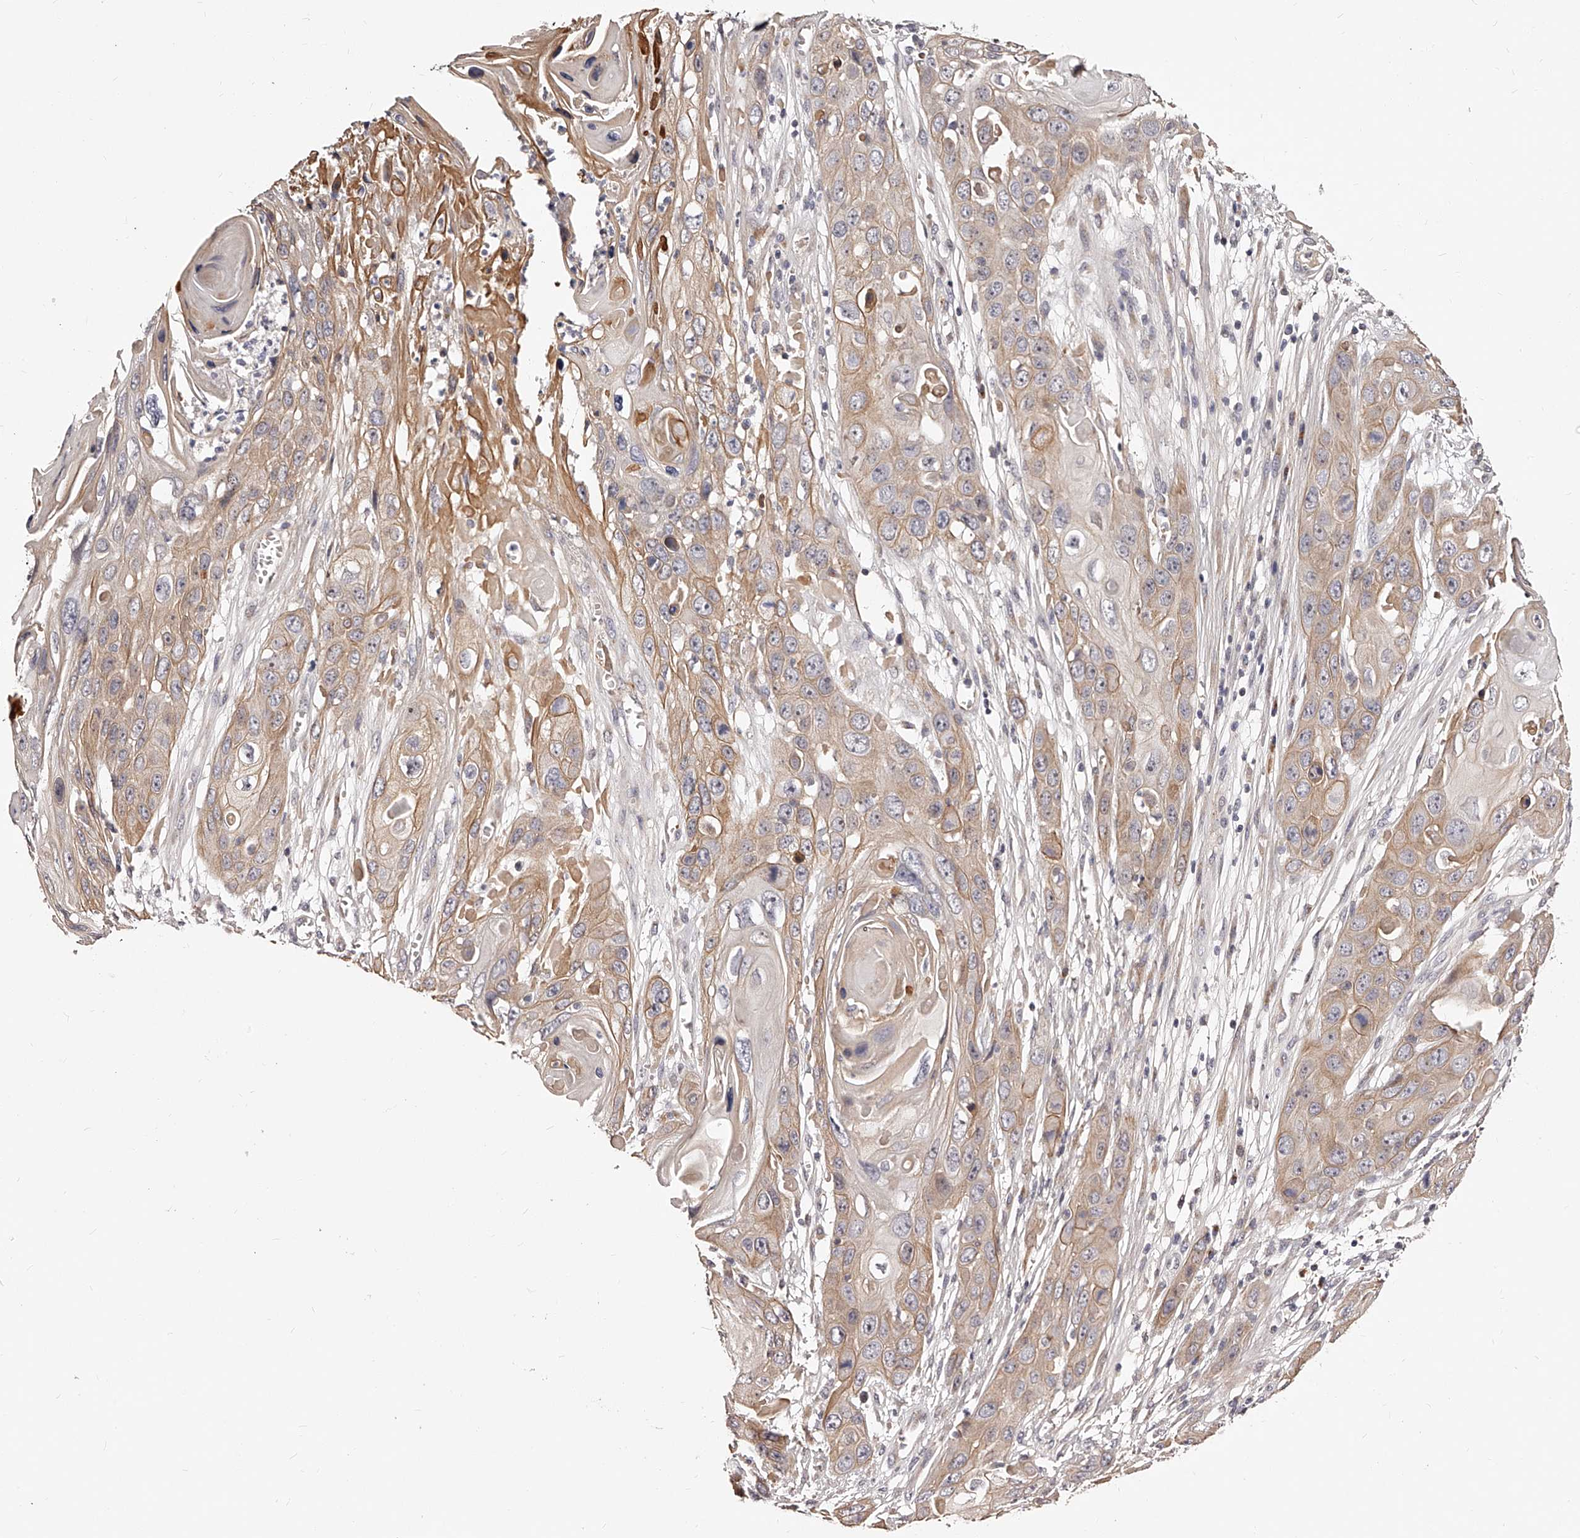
{"staining": {"intensity": "weak", "quantity": ">75%", "location": "cytoplasmic/membranous"}, "tissue": "skin cancer", "cell_type": "Tumor cells", "image_type": "cancer", "snomed": [{"axis": "morphology", "description": "Squamous cell carcinoma, NOS"}, {"axis": "topography", "description": "Skin"}], "caption": "Human skin cancer (squamous cell carcinoma) stained for a protein (brown) shows weak cytoplasmic/membranous positive expression in about >75% of tumor cells.", "gene": "ZNF502", "patient": {"sex": "male", "age": 55}}